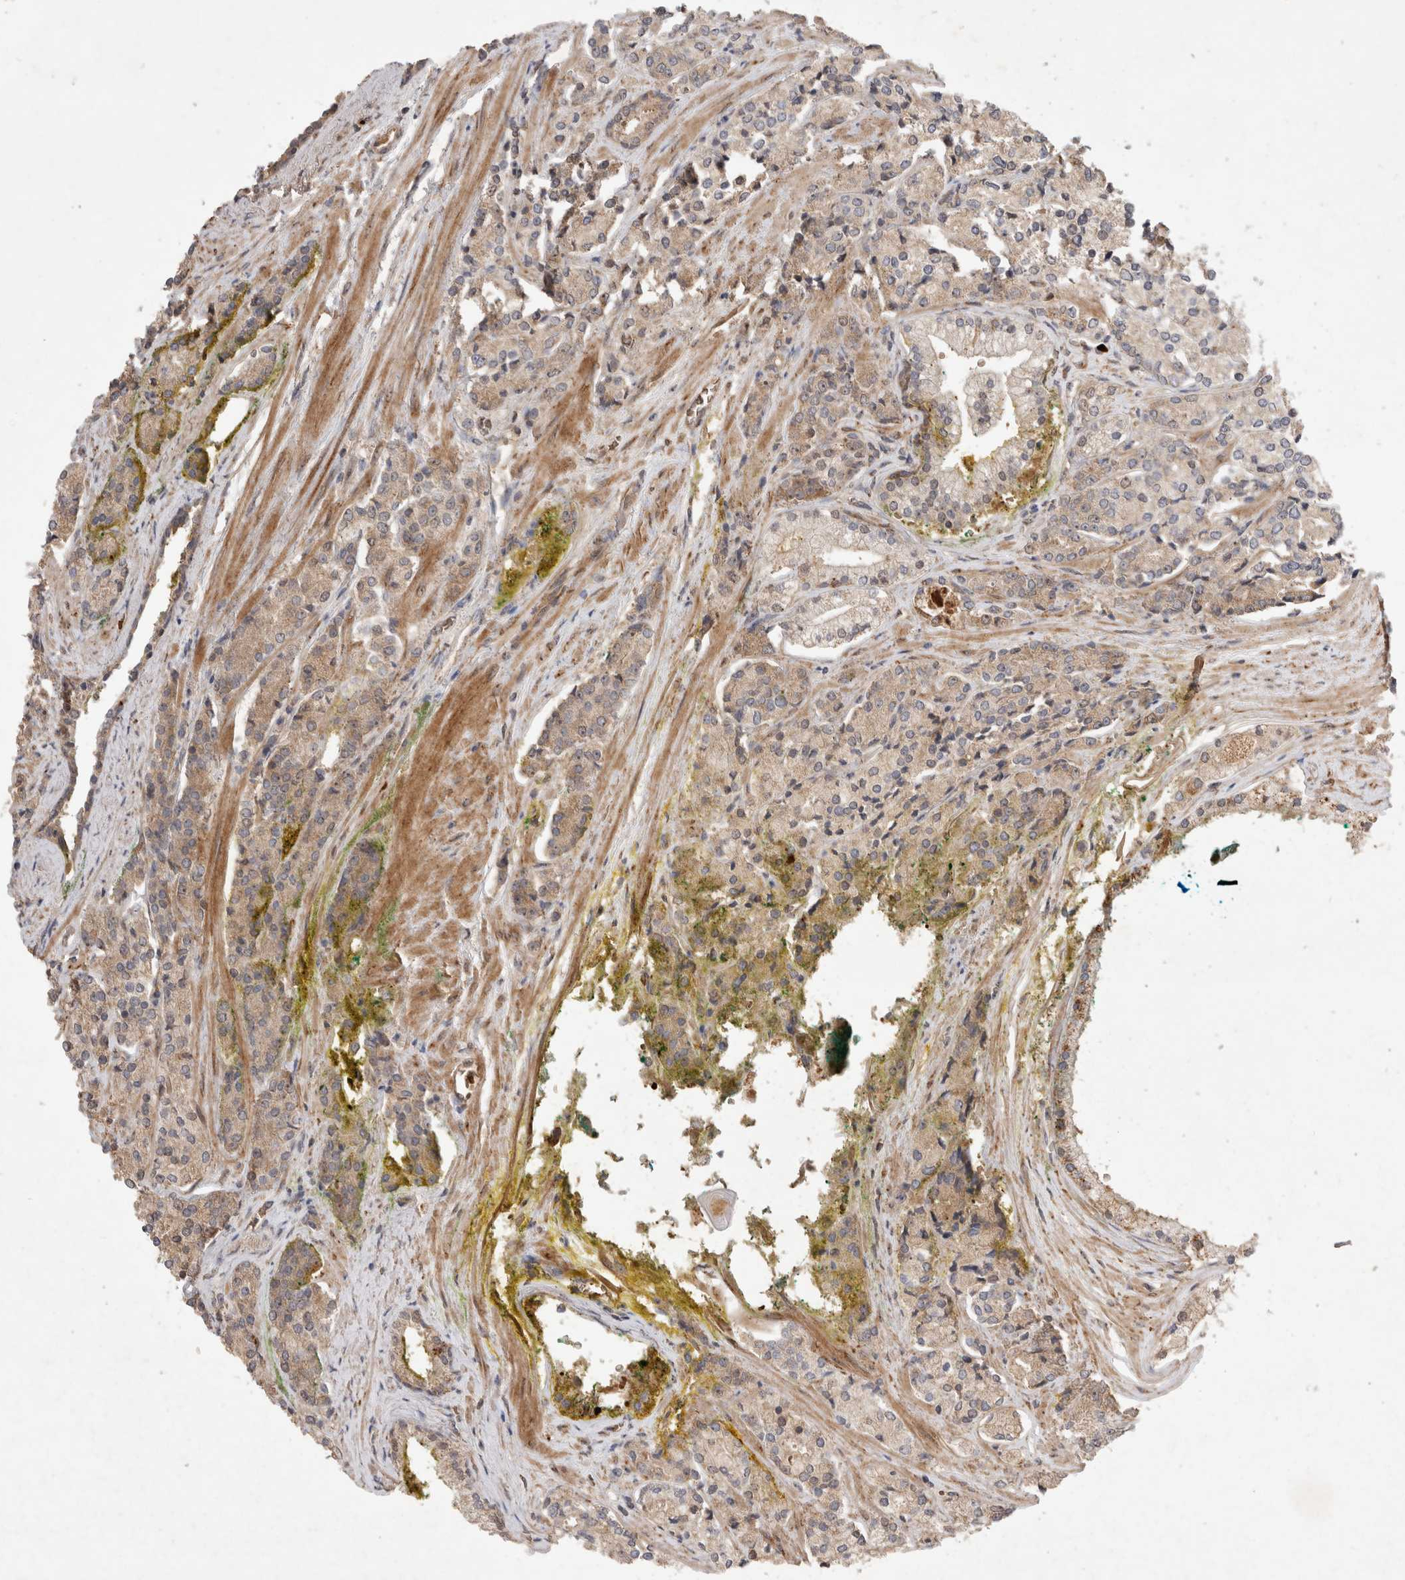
{"staining": {"intensity": "weak", "quantity": ">75%", "location": "cytoplasmic/membranous"}, "tissue": "prostate cancer", "cell_type": "Tumor cells", "image_type": "cancer", "snomed": [{"axis": "morphology", "description": "Adenocarcinoma, High grade"}, {"axis": "topography", "description": "Prostate"}], "caption": "The immunohistochemical stain labels weak cytoplasmic/membranous positivity in tumor cells of high-grade adenocarcinoma (prostate) tissue.", "gene": "FAM221A", "patient": {"sex": "male", "age": 71}}